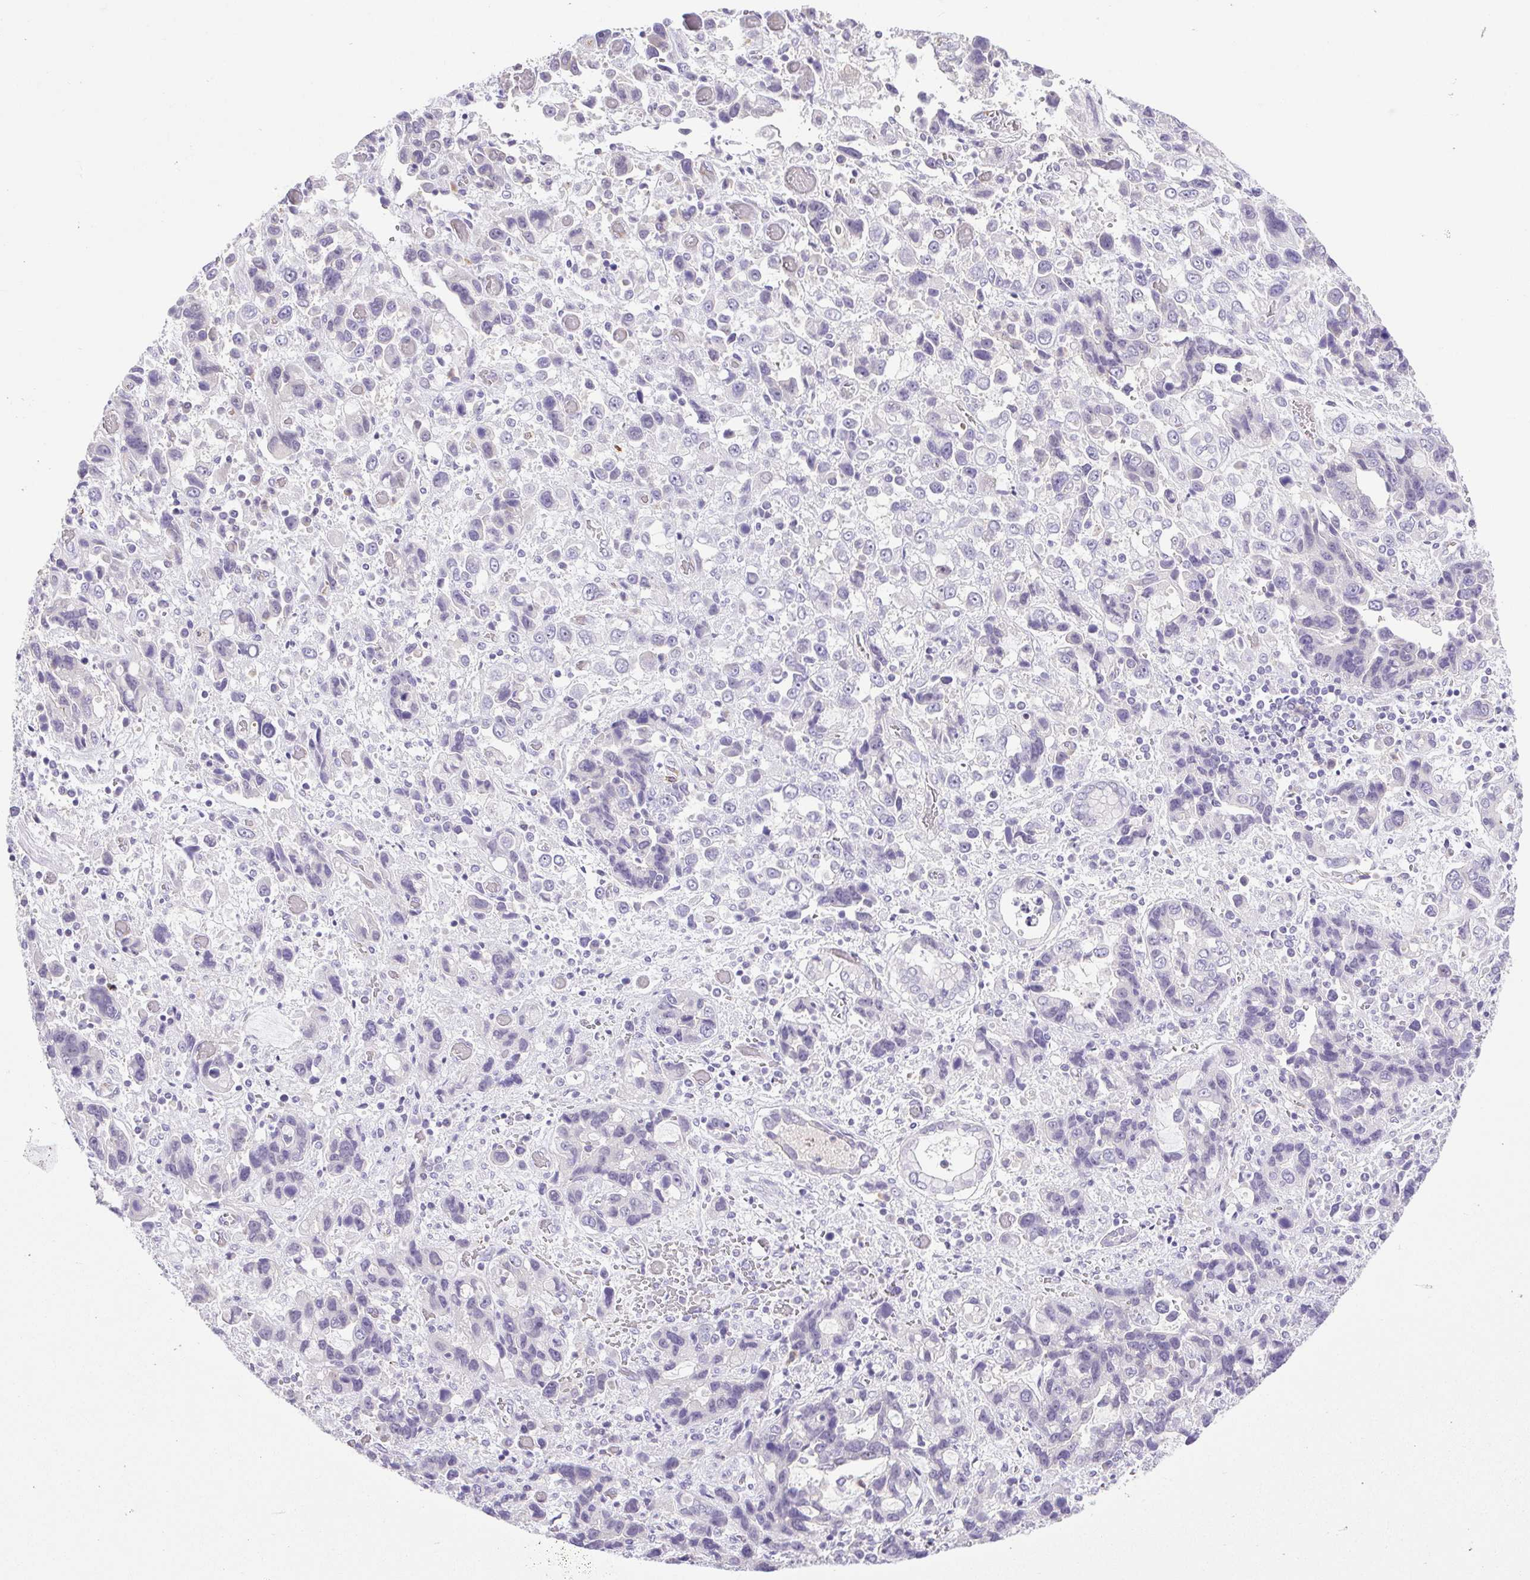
{"staining": {"intensity": "negative", "quantity": "none", "location": "none"}, "tissue": "stomach cancer", "cell_type": "Tumor cells", "image_type": "cancer", "snomed": [{"axis": "morphology", "description": "Adenocarcinoma, NOS"}, {"axis": "topography", "description": "Stomach, upper"}], "caption": "Stomach adenocarcinoma stained for a protein using immunohistochemistry (IHC) reveals no expression tumor cells.", "gene": "FAM177B", "patient": {"sex": "female", "age": 81}}